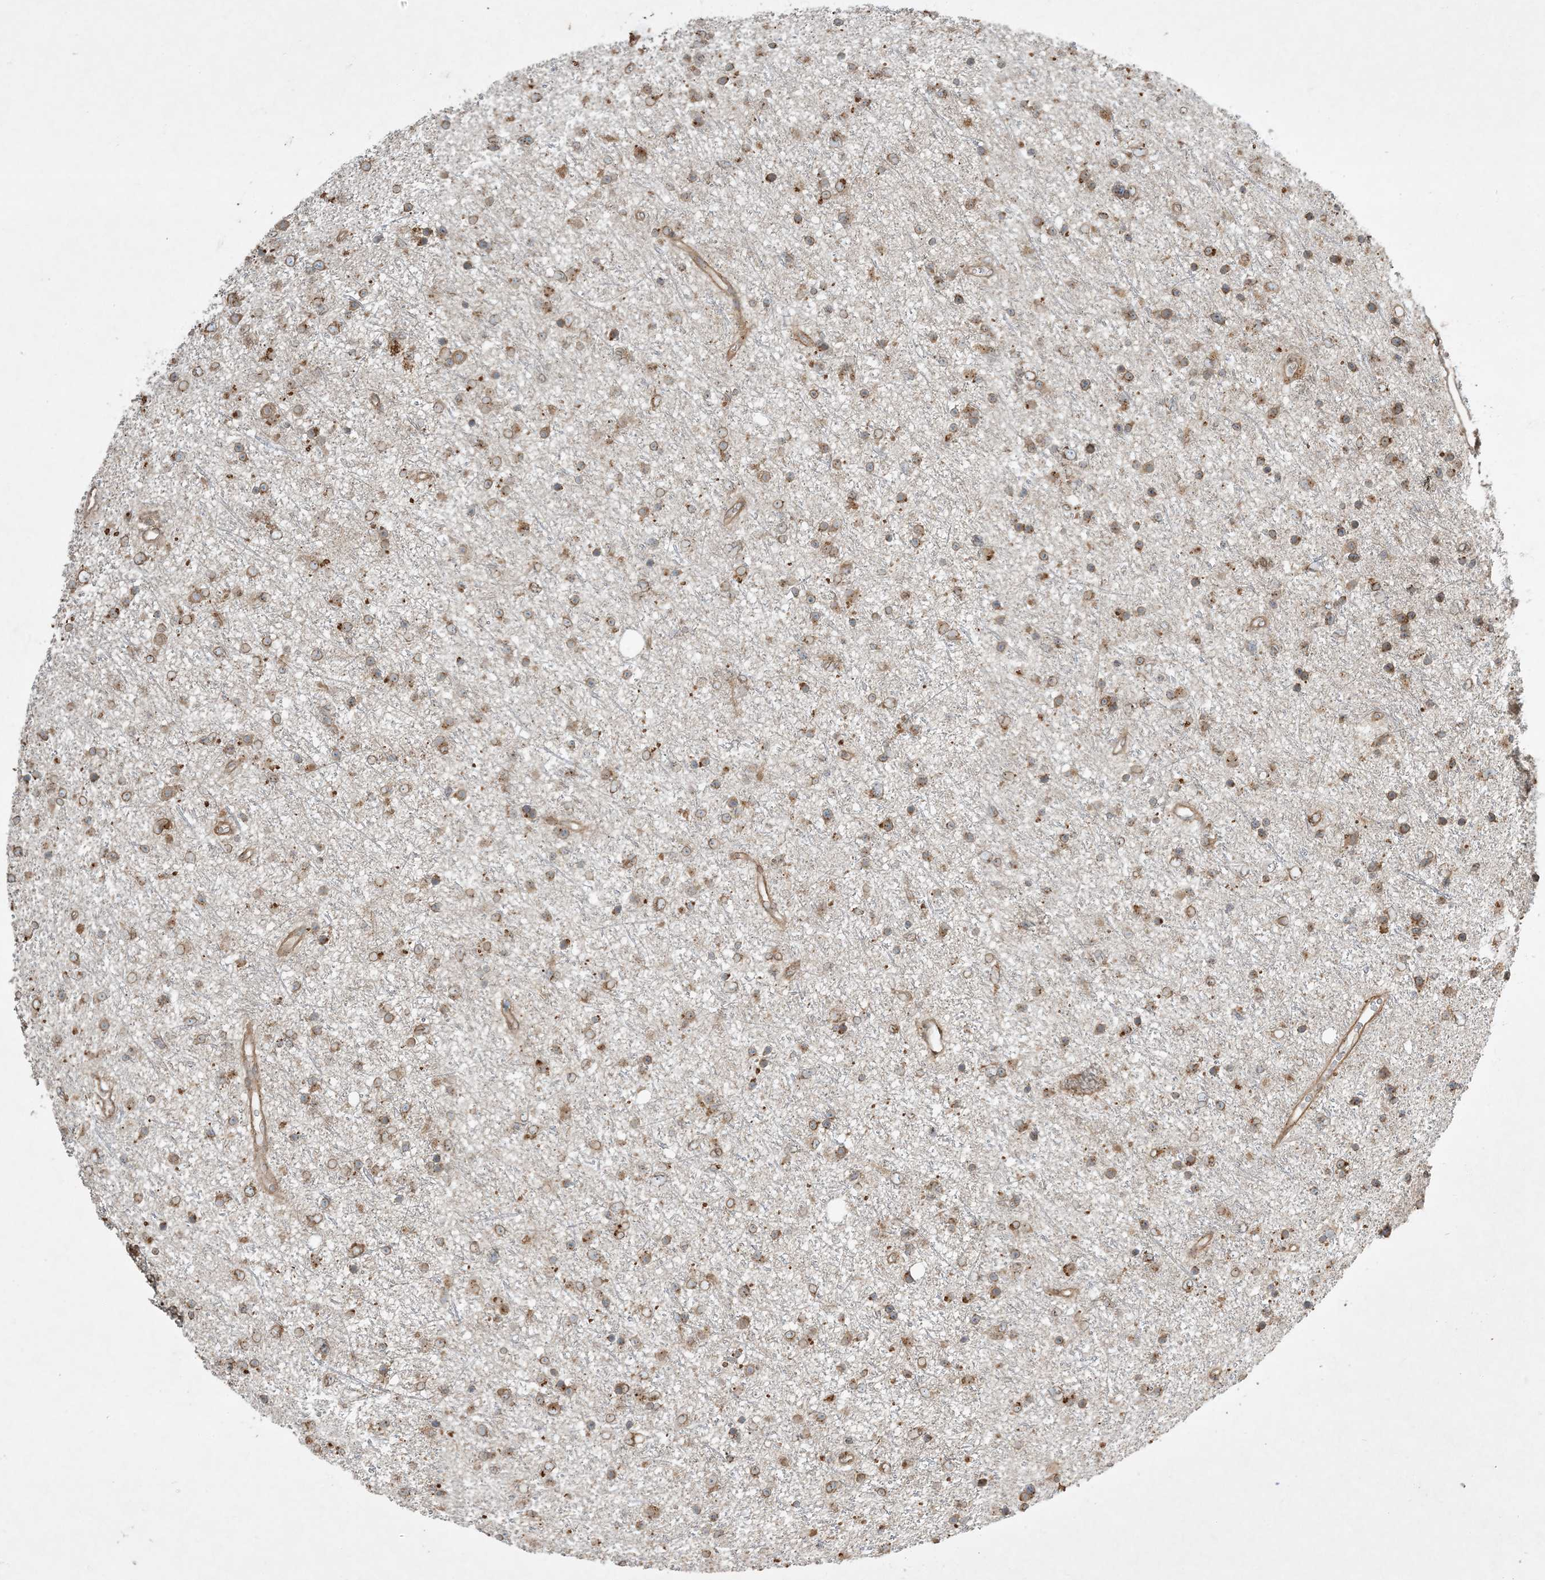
{"staining": {"intensity": "moderate", "quantity": ">75%", "location": "cytoplasmic/membranous"}, "tissue": "glioma", "cell_type": "Tumor cells", "image_type": "cancer", "snomed": [{"axis": "morphology", "description": "Glioma, malignant, Low grade"}, {"axis": "topography", "description": "Cerebral cortex"}], "caption": "Malignant low-grade glioma was stained to show a protein in brown. There is medium levels of moderate cytoplasmic/membranous expression in about >75% of tumor cells.", "gene": "COMMD8", "patient": {"sex": "female", "age": 39}}